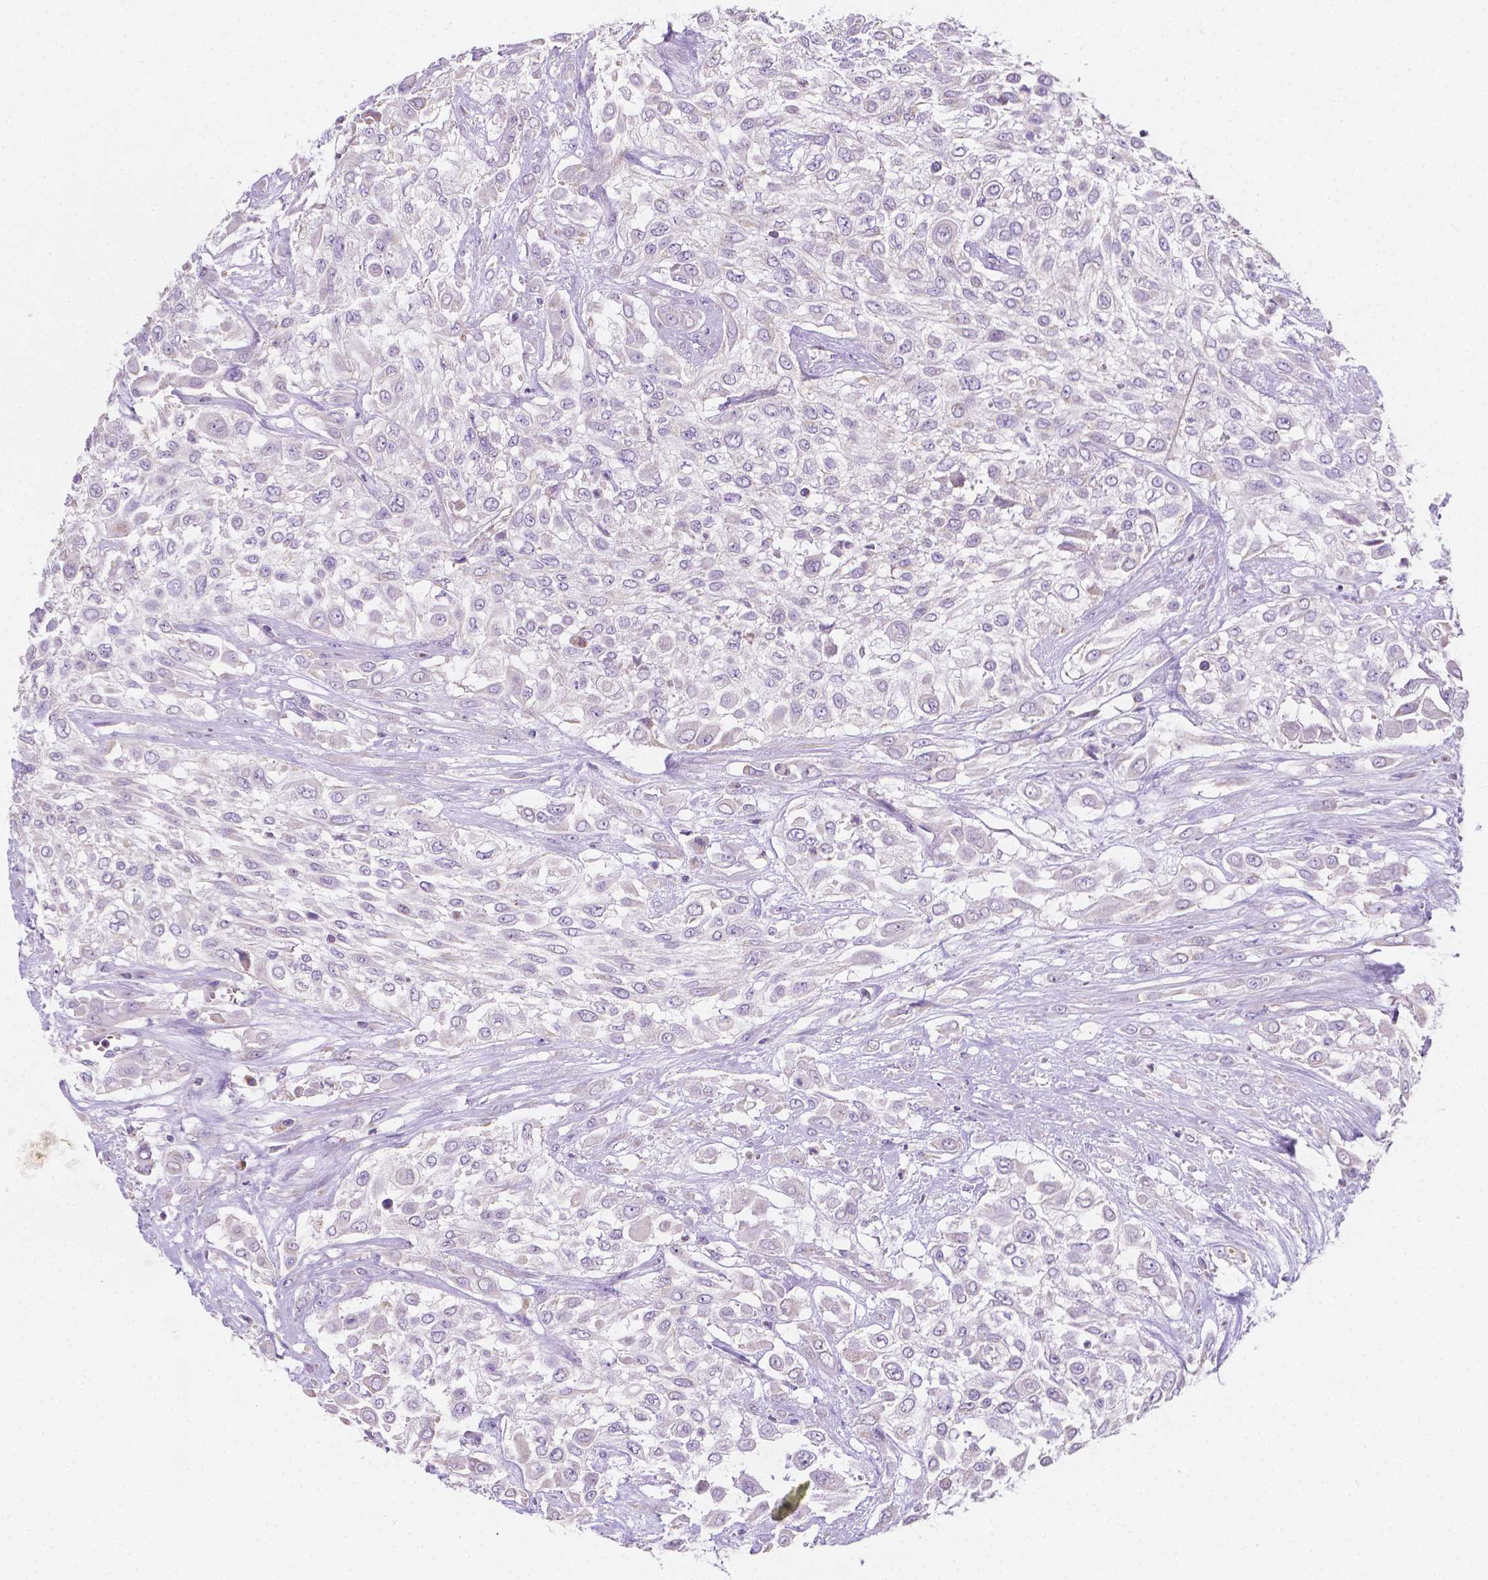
{"staining": {"intensity": "negative", "quantity": "none", "location": "none"}, "tissue": "urothelial cancer", "cell_type": "Tumor cells", "image_type": "cancer", "snomed": [{"axis": "morphology", "description": "Urothelial carcinoma, High grade"}, {"axis": "topography", "description": "Urinary bladder"}], "caption": "DAB (3,3'-diaminobenzidine) immunohistochemical staining of urothelial carcinoma (high-grade) shows no significant staining in tumor cells. (DAB immunohistochemistry (IHC), high magnification).", "gene": "TMEM130", "patient": {"sex": "male", "age": 57}}